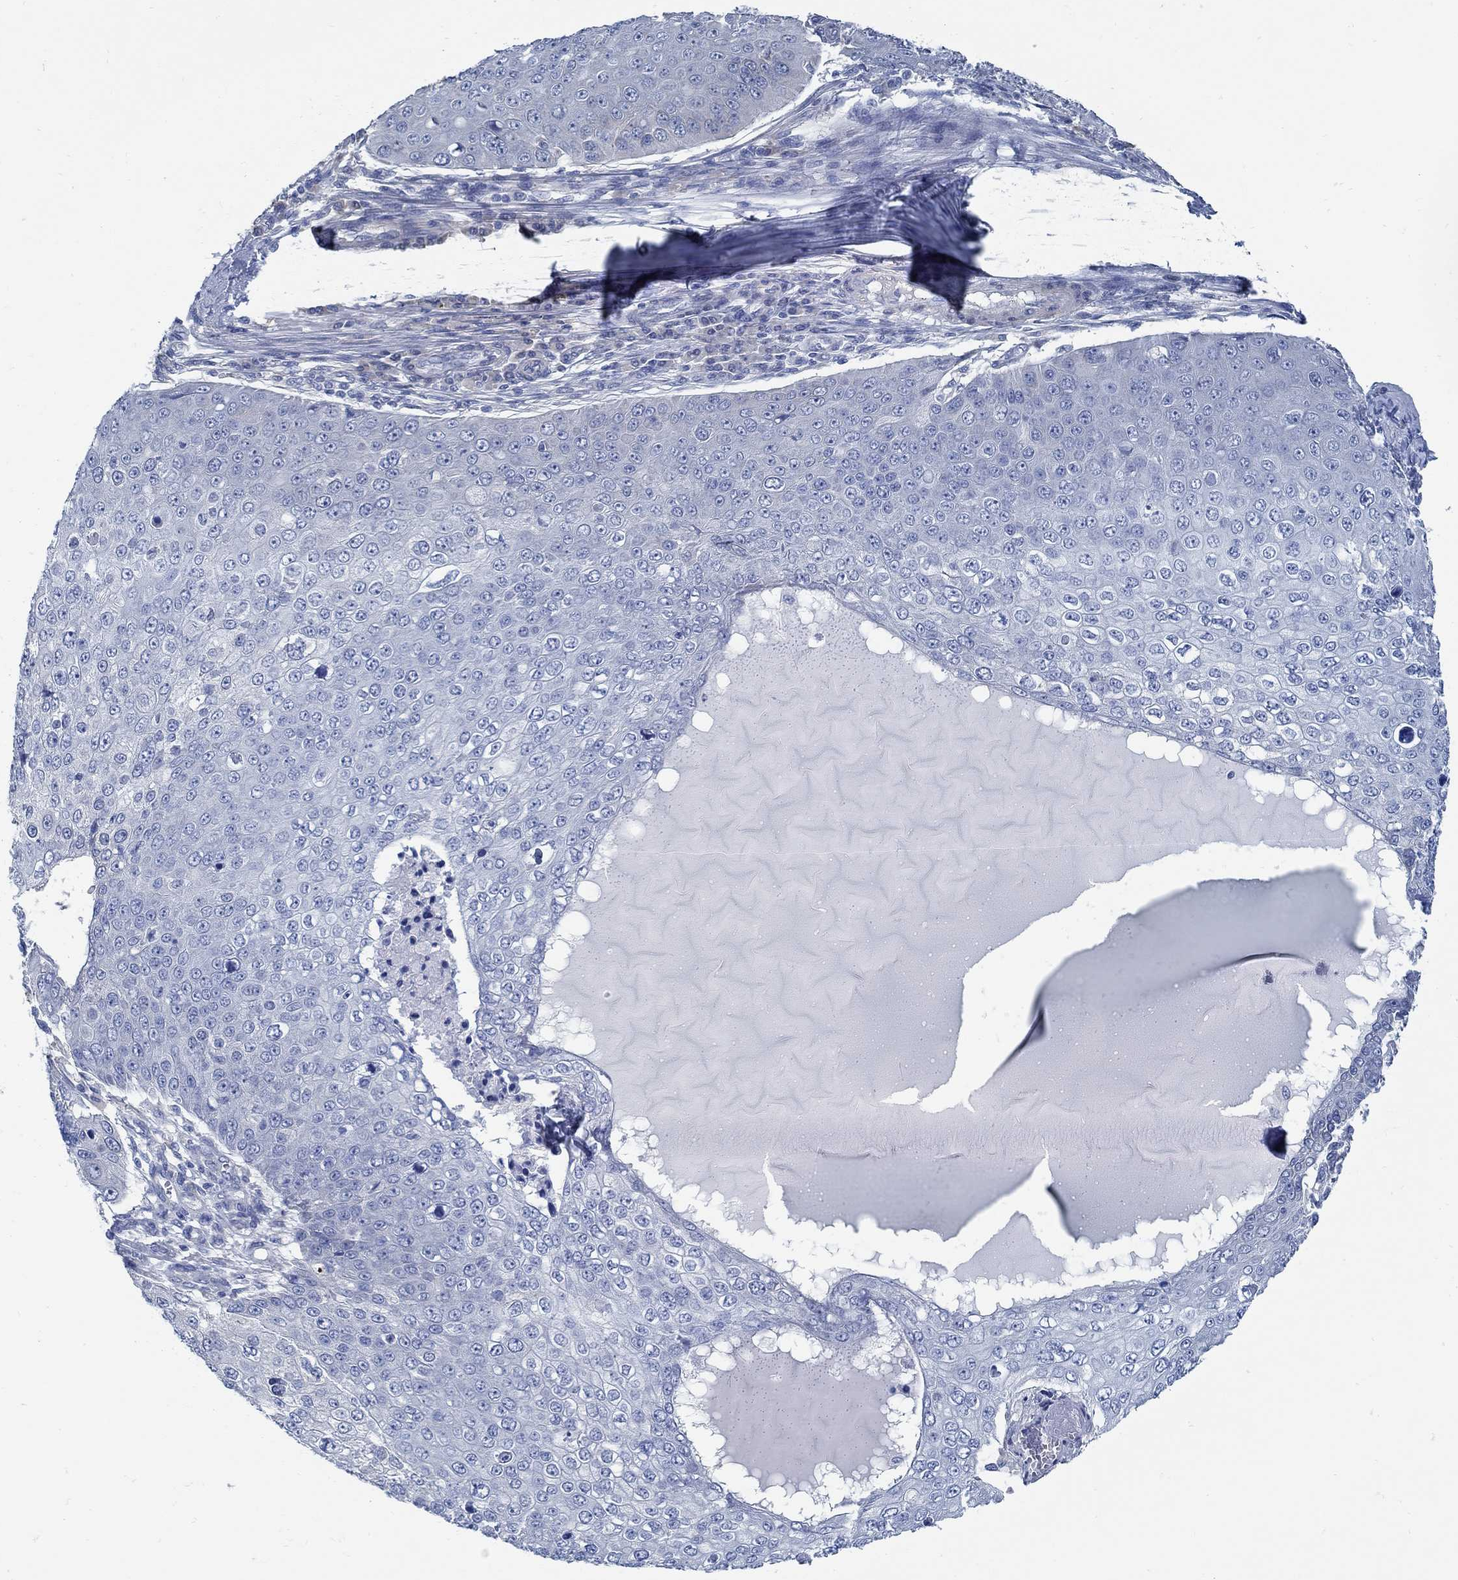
{"staining": {"intensity": "negative", "quantity": "none", "location": "none"}, "tissue": "skin cancer", "cell_type": "Tumor cells", "image_type": "cancer", "snomed": [{"axis": "morphology", "description": "Squamous cell carcinoma, NOS"}, {"axis": "topography", "description": "Skin"}], "caption": "Tumor cells show no significant protein positivity in skin squamous cell carcinoma.", "gene": "C15orf39", "patient": {"sex": "male", "age": 71}}